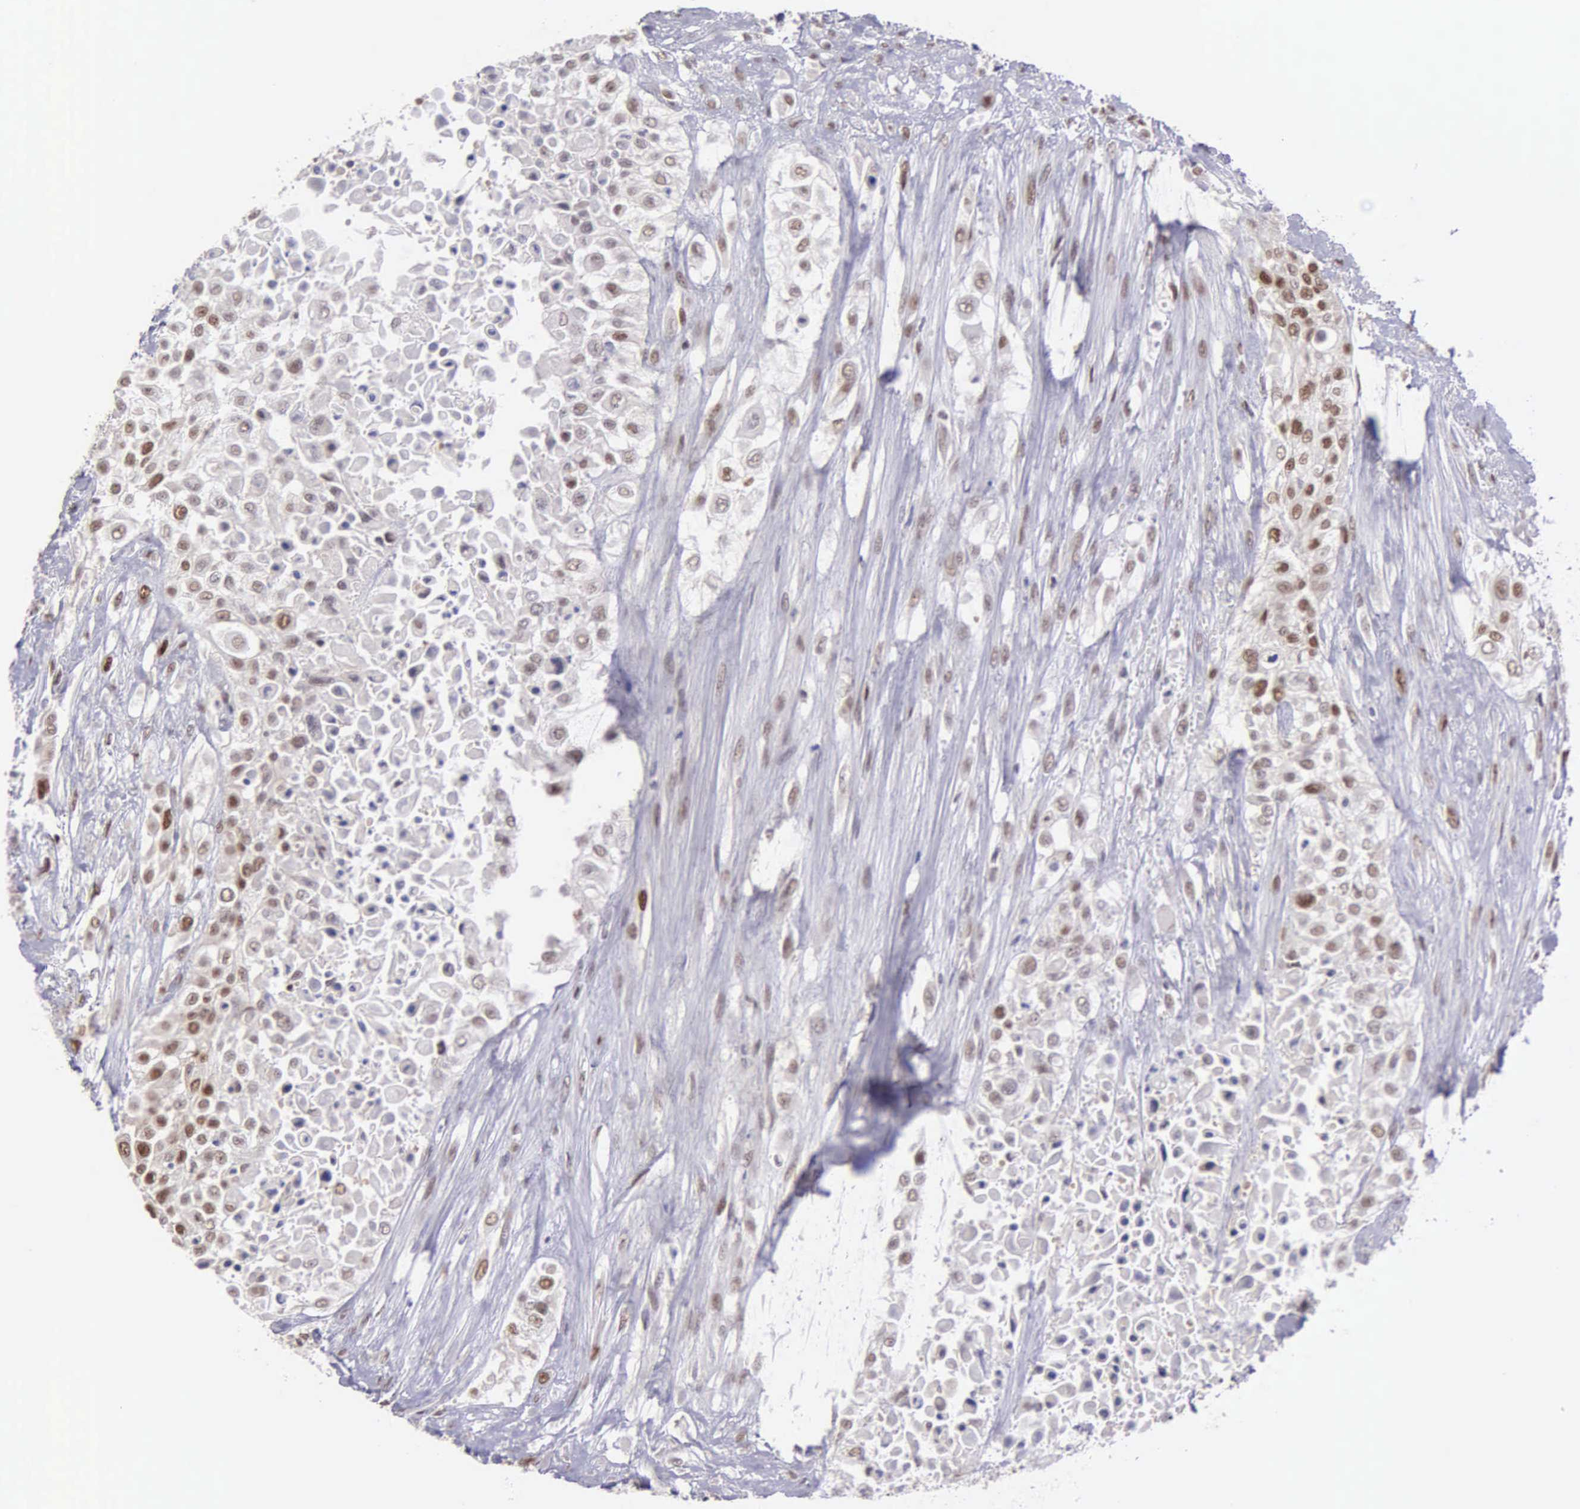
{"staining": {"intensity": "moderate", "quantity": "25%-75%", "location": "nuclear"}, "tissue": "urothelial cancer", "cell_type": "Tumor cells", "image_type": "cancer", "snomed": [{"axis": "morphology", "description": "Urothelial carcinoma, High grade"}, {"axis": "topography", "description": "Urinary bladder"}], "caption": "Protein staining of urothelial cancer tissue reveals moderate nuclear positivity in approximately 25%-75% of tumor cells.", "gene": "UBR7", "patient": {"sex": "male", "age": 57}}